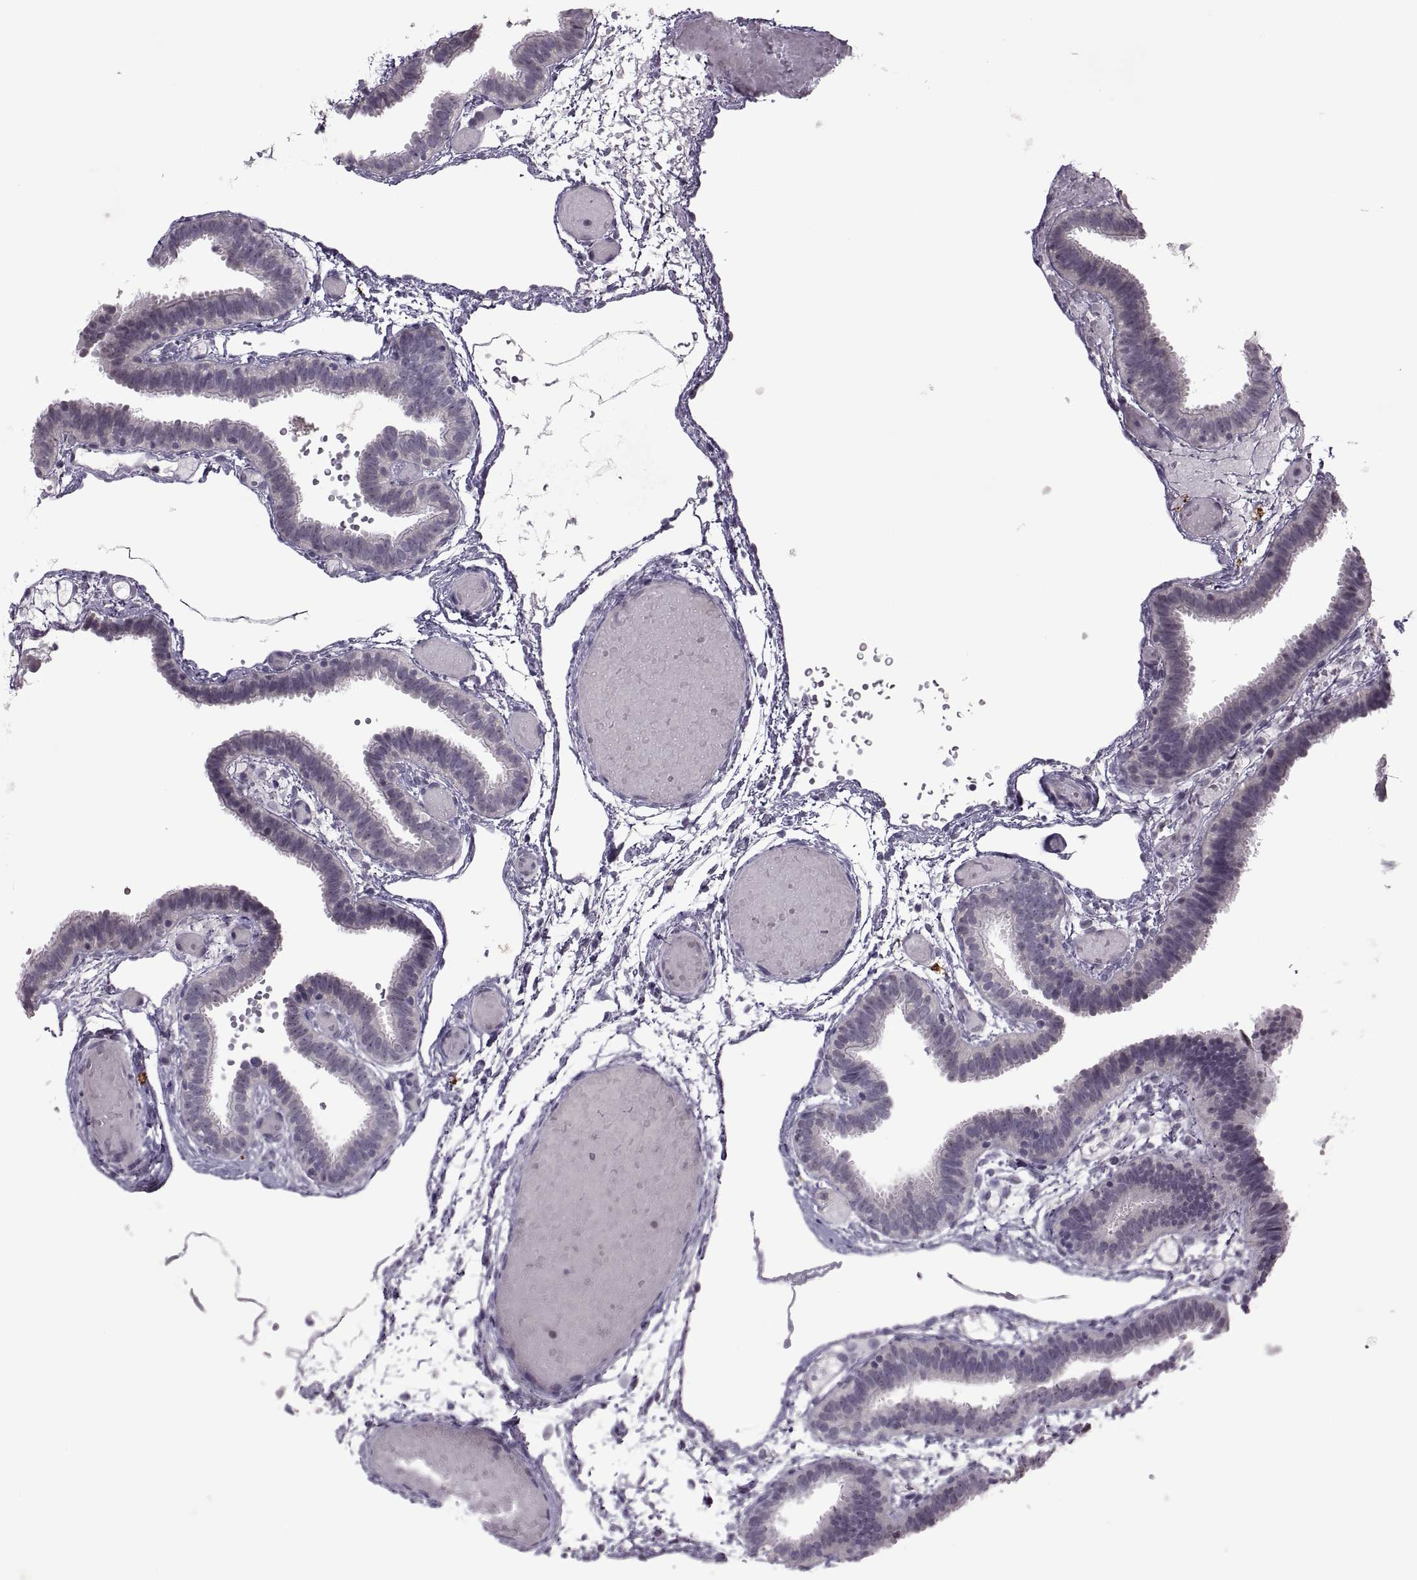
{"staining": {"intensity": "negative", "quantity": "none", "location": "none"}, "tissue": "fallopian tube", "cell_type": "Glandular cells", "image_type": "normal", "snomed": [{"axis": "morphology", "description": "Normal tissue, NOS"}, {"axis": "topography", "description": "Fallopian tube"}], "caption": "The photomicrograph shows no staining of glandular cells in normal fallopian tube. (DAB IHC visualized using brightfield microscopy, high magnification).", "gene": "MGAT4D", "patient": {"sex": "female", "age": 37}}